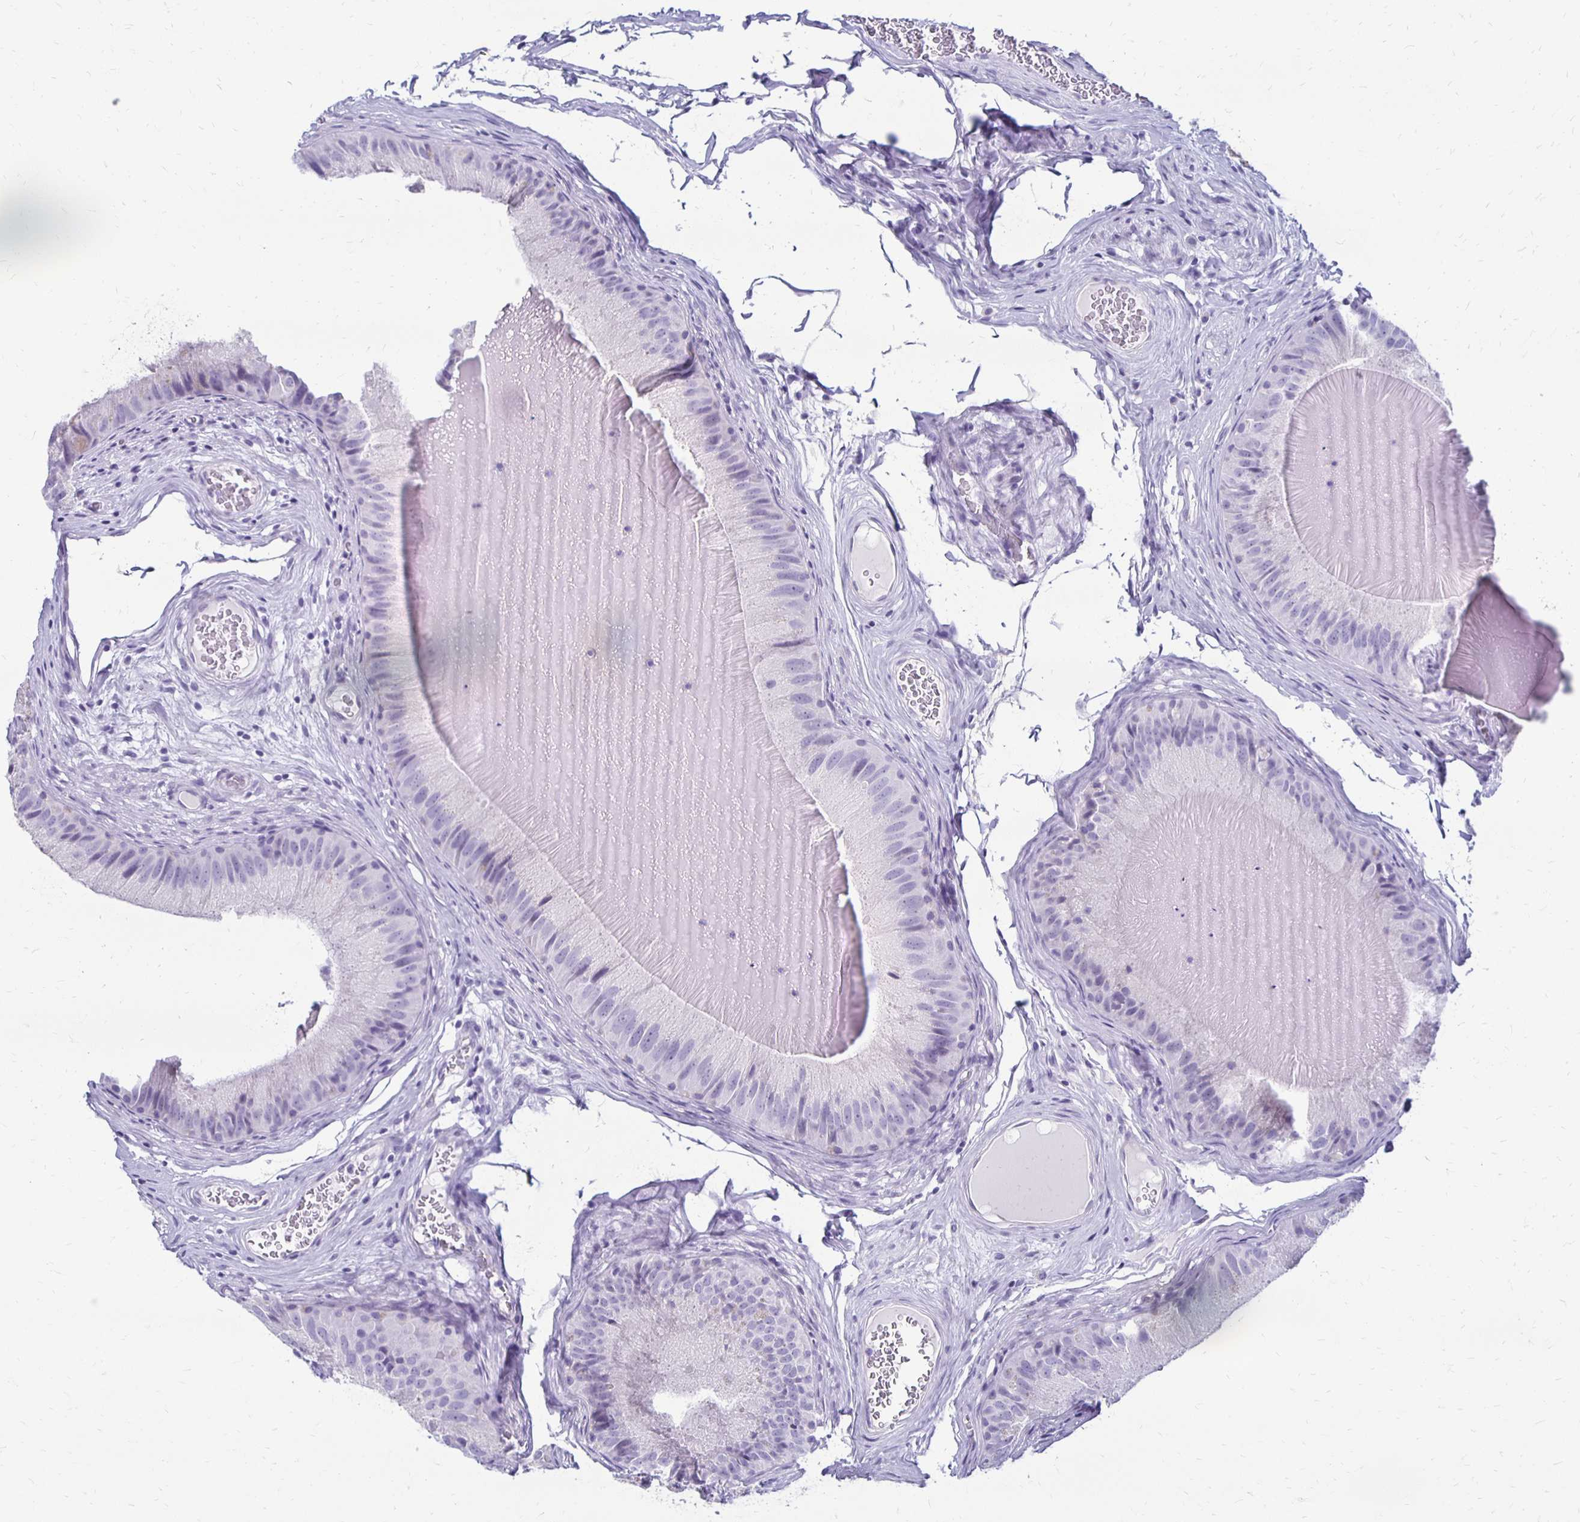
{"staining": {"intensity": "negative", "quantity": "none", "location": "none"}, "tissue": "epididymis", "cell_type": "Glandular cells", "image_type": "normal", "snomed": [{"axis": "morphology", "description": "Normal tissue, NOS"}, {"axis": "topography", "description": "Epididymis, spermatic cord, NOS"}], "caption": "Epididymis stained for a protein using immunohistochemistry demonstrates no positivity glandular cells.", "gene": "RYR1", "patient": {"sex": "male", "age": 39}}